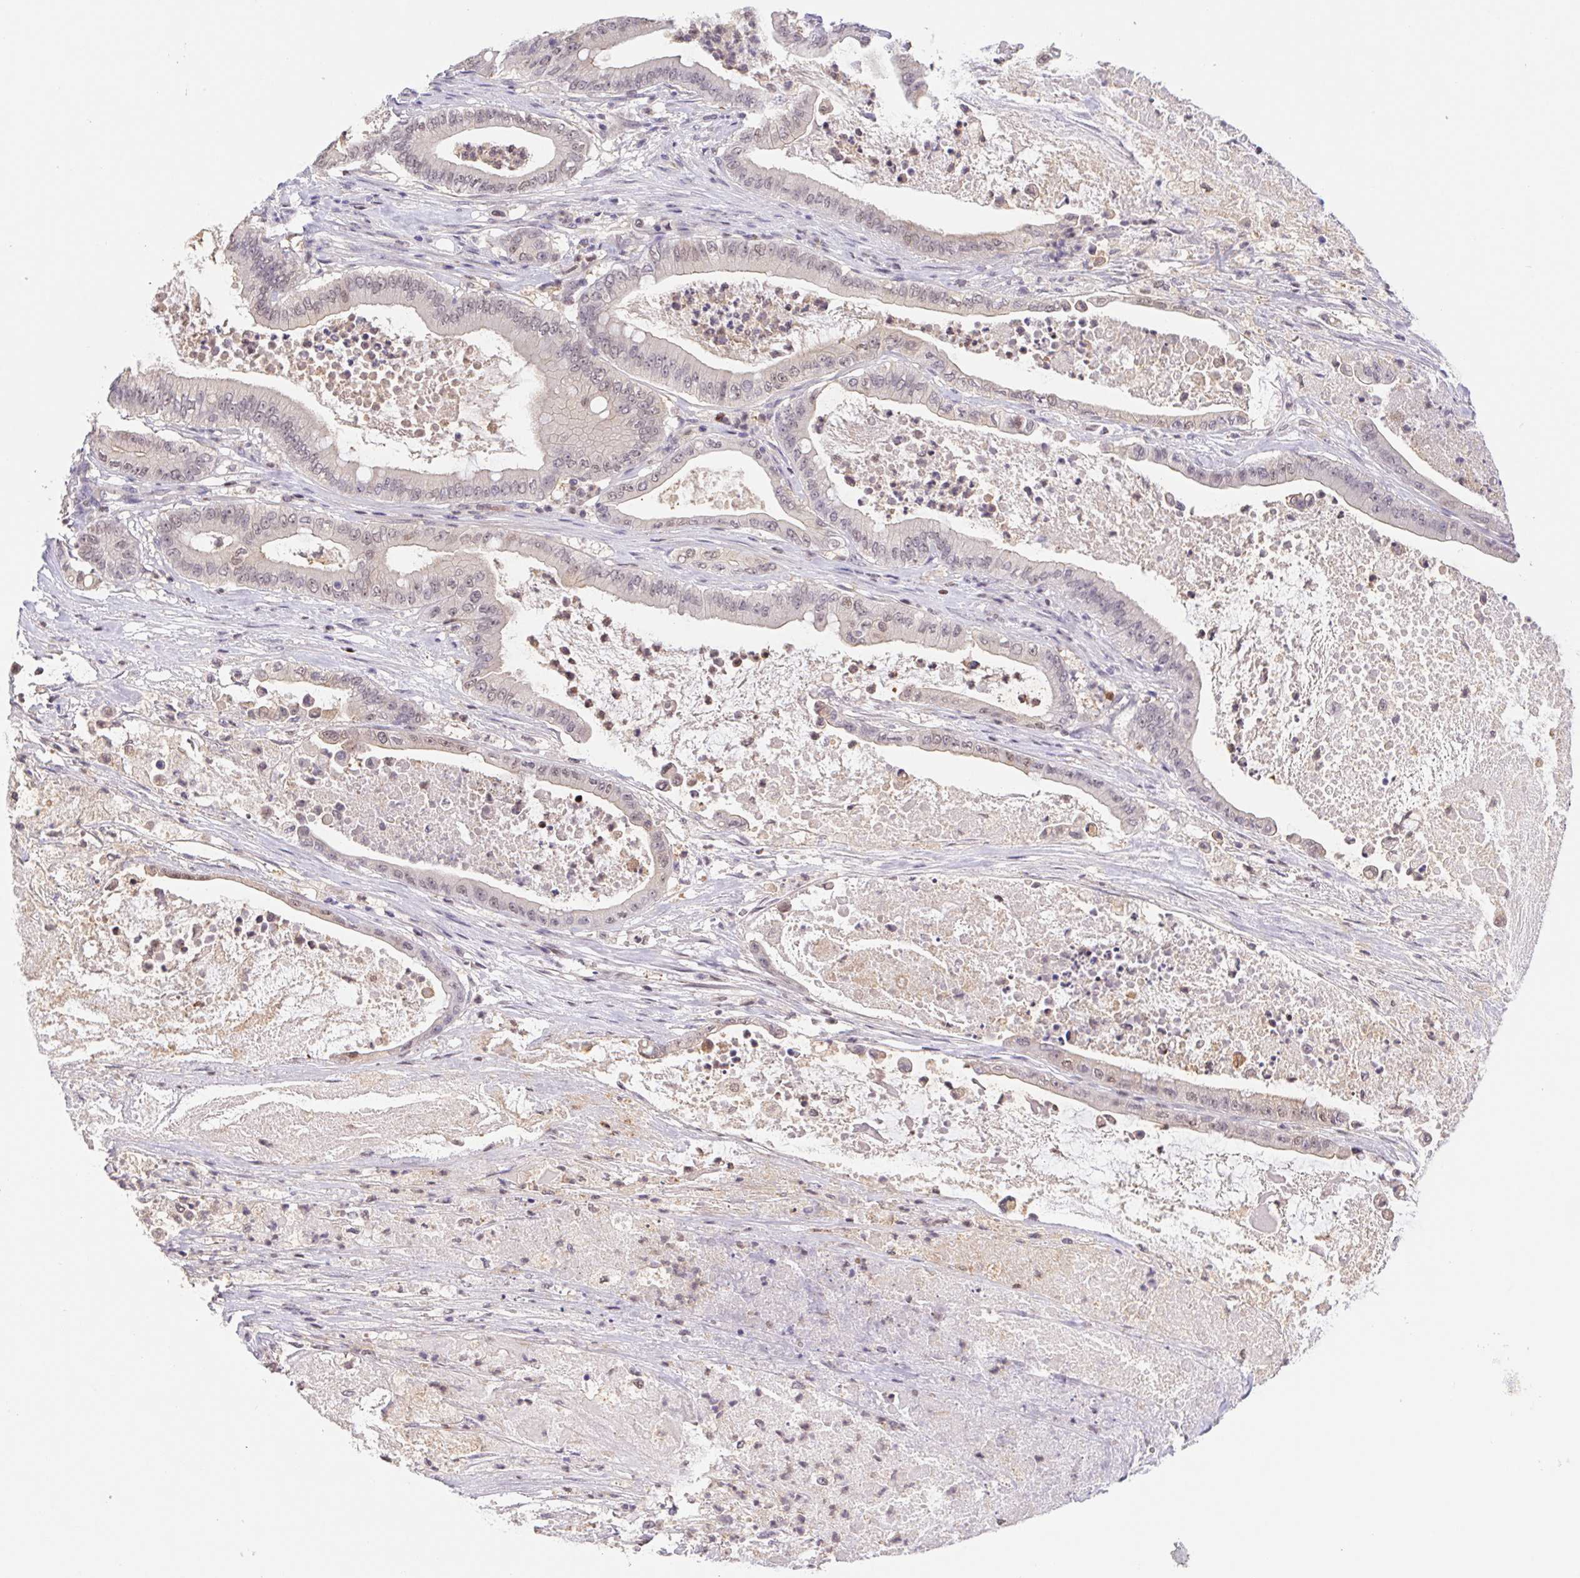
{"staining": {"intensity": "weak", "quantity": "25%-75%", "location": "nuclear"}, "tissue": "pancreatic cancer", "cell_type": "Tumor cells", "image_type": "cancer", "snomed": [{"axis": "morphology", "description": "Adenocarcinoma, NOS"}, {"axis": "topography", "description": "Pancreas"}], "caption": "Human pancreatic cancer stained with a protein marker displays weak staining in tumor cells.", "gene": "L3MBTL4", "patient": {"sex": "male", "age": 71}}